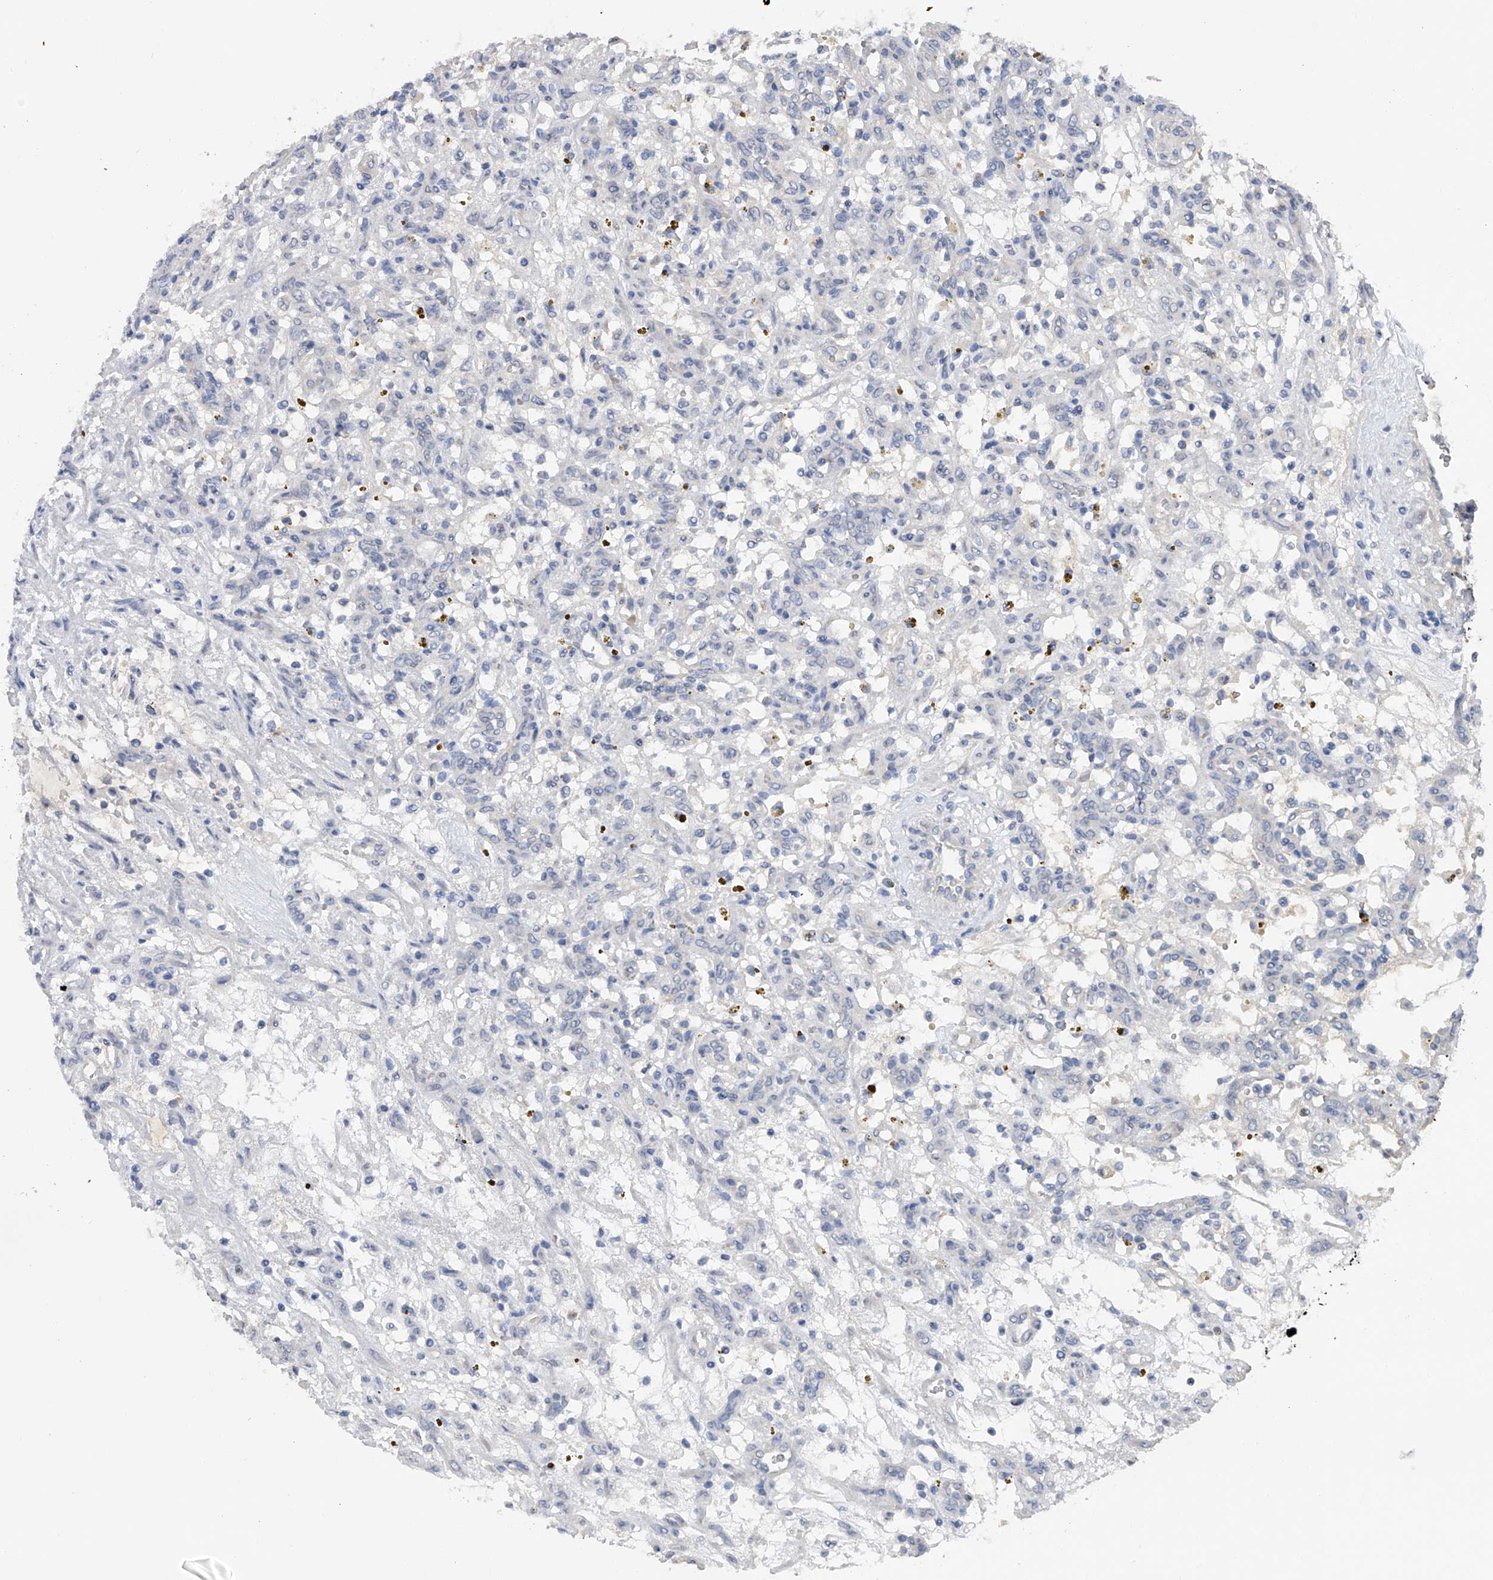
{"staining": {"intensity": "negative", "quantity": "none", "location": "none"}, "tissue": "renal cancer", "cell_type": "Tumor cells", "image_type": "cancer", "snomed": [{"axis": "morphology", "description": "Adenocarcinoma, NOS"}, {"axis": "topography", "description": "Kidney"}], "caption": "Renal adenocarcinoma was stained to show a protein in brown. There is no significant expression in tumor cells.", "gene": "CFAP298", "patient": {"sex": "female", "age": 57}}